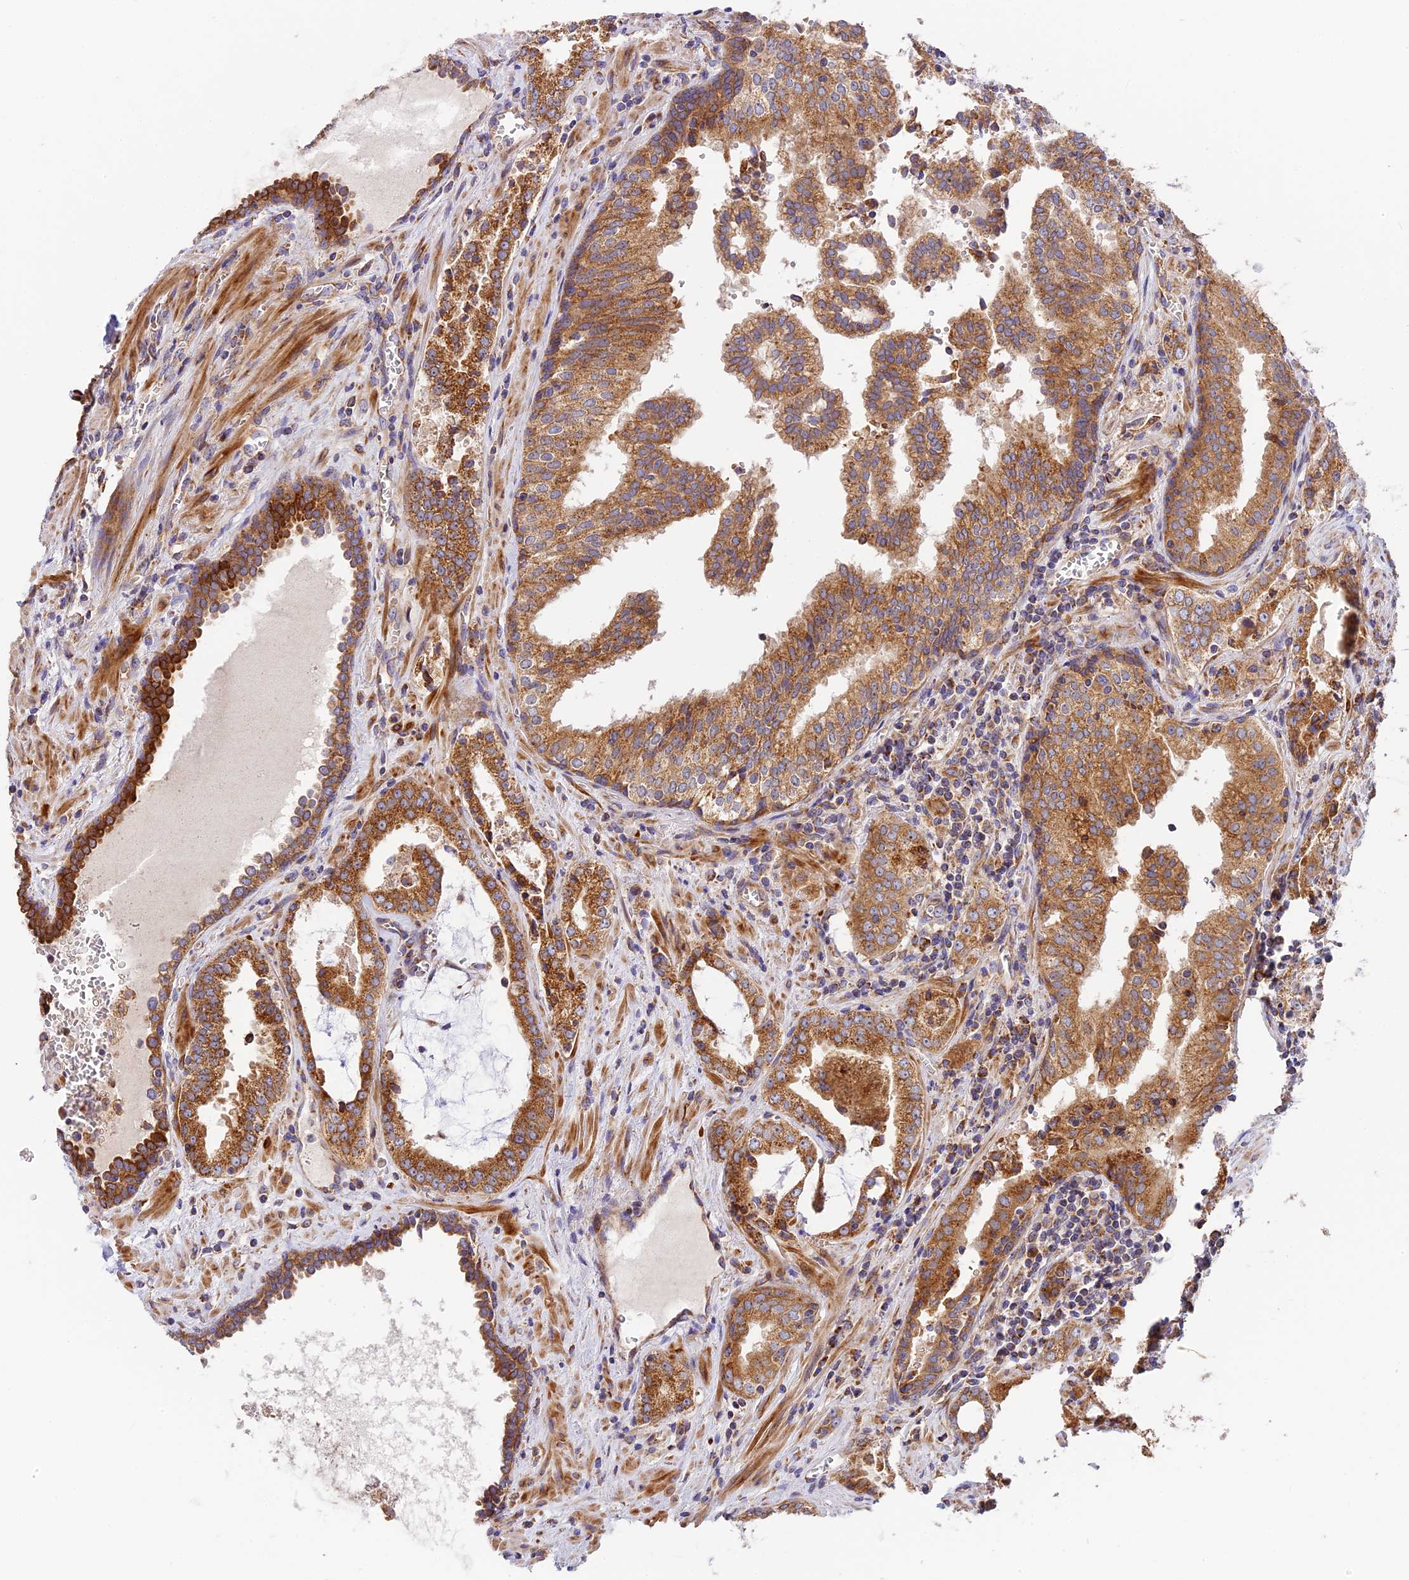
{"staining": {"intensity": "moderate", "quantity": ">75%", "location": "cytoplasmic/membranous"}, "tissue": "prostate cancer", "cell_type": "Tumor cells", "image_type": "cancer", "snomed": [{"axis": "morphology", "description": "Adenocarcinoma, High grade"}, {"axis": "topography", "description": "Prostate"}], "caption": "This micrograph shows IHC staining of prostate cancer (adenocarcinoma (high-grade)), with medium moderate cytoplasmic/membranous positivity in about >75% of tumor cells.", "gene": "MRAS", "patient": {"sex": "male", "age": 68}}